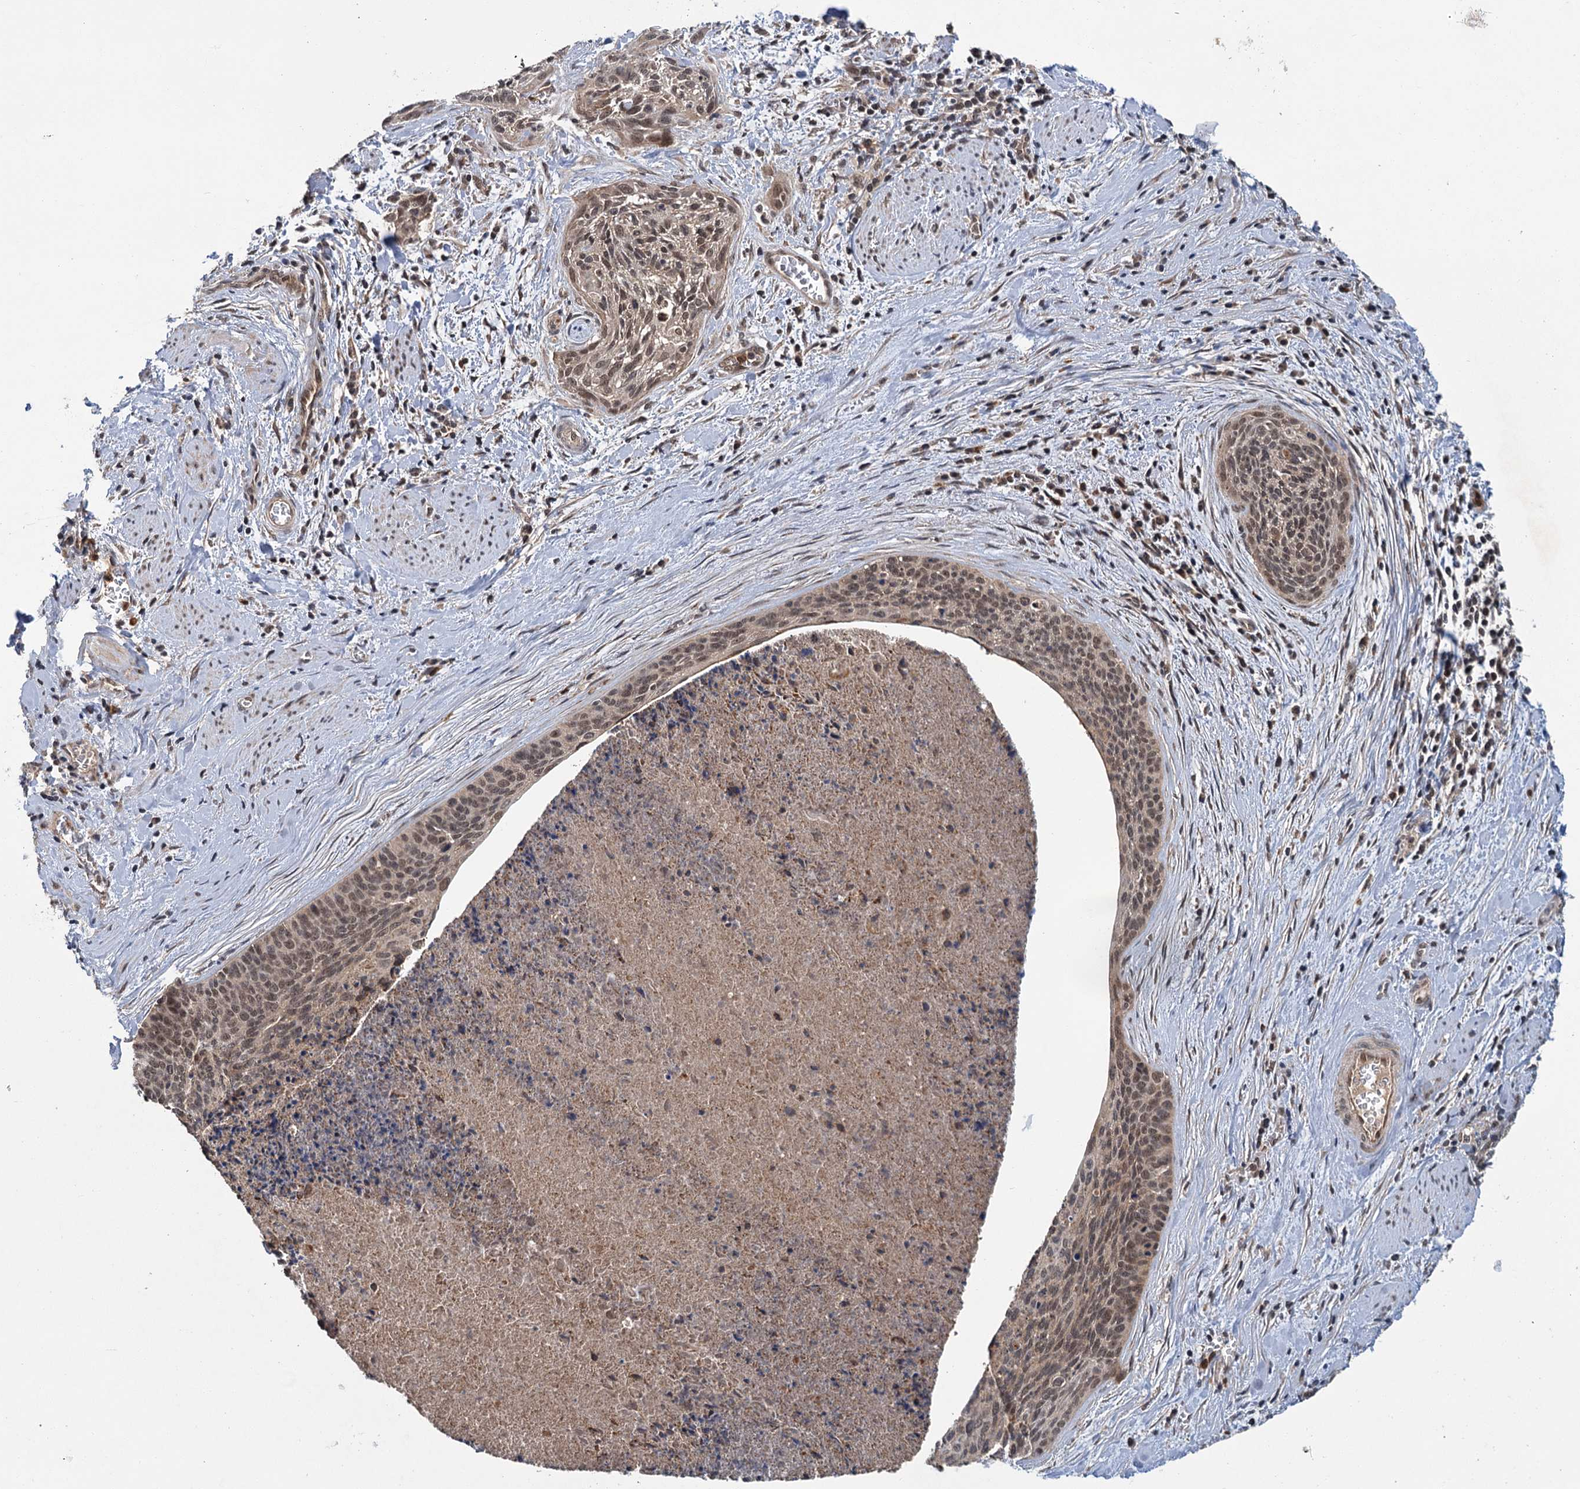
{"staining": {"intensity": "moderate", "quantity": "25%-75%", "location": "nuclear"}, "tissue": "cervical cancer", "cell_type": "Tumor cells", "image_type": "cancer", "snomed": [{"axis": "morphology", "description": "Squamous cell carcinoma, NOS"}, {"axis": "topography", "description": "Cervix"}], "caption": "The photomicrograph reveals staining of cervical cancer, revealing moderate nuclear protein staining (brown color) within tumor cells.", "gene": "KANSL2", "patient": {"sex": "female", "age": 55}}